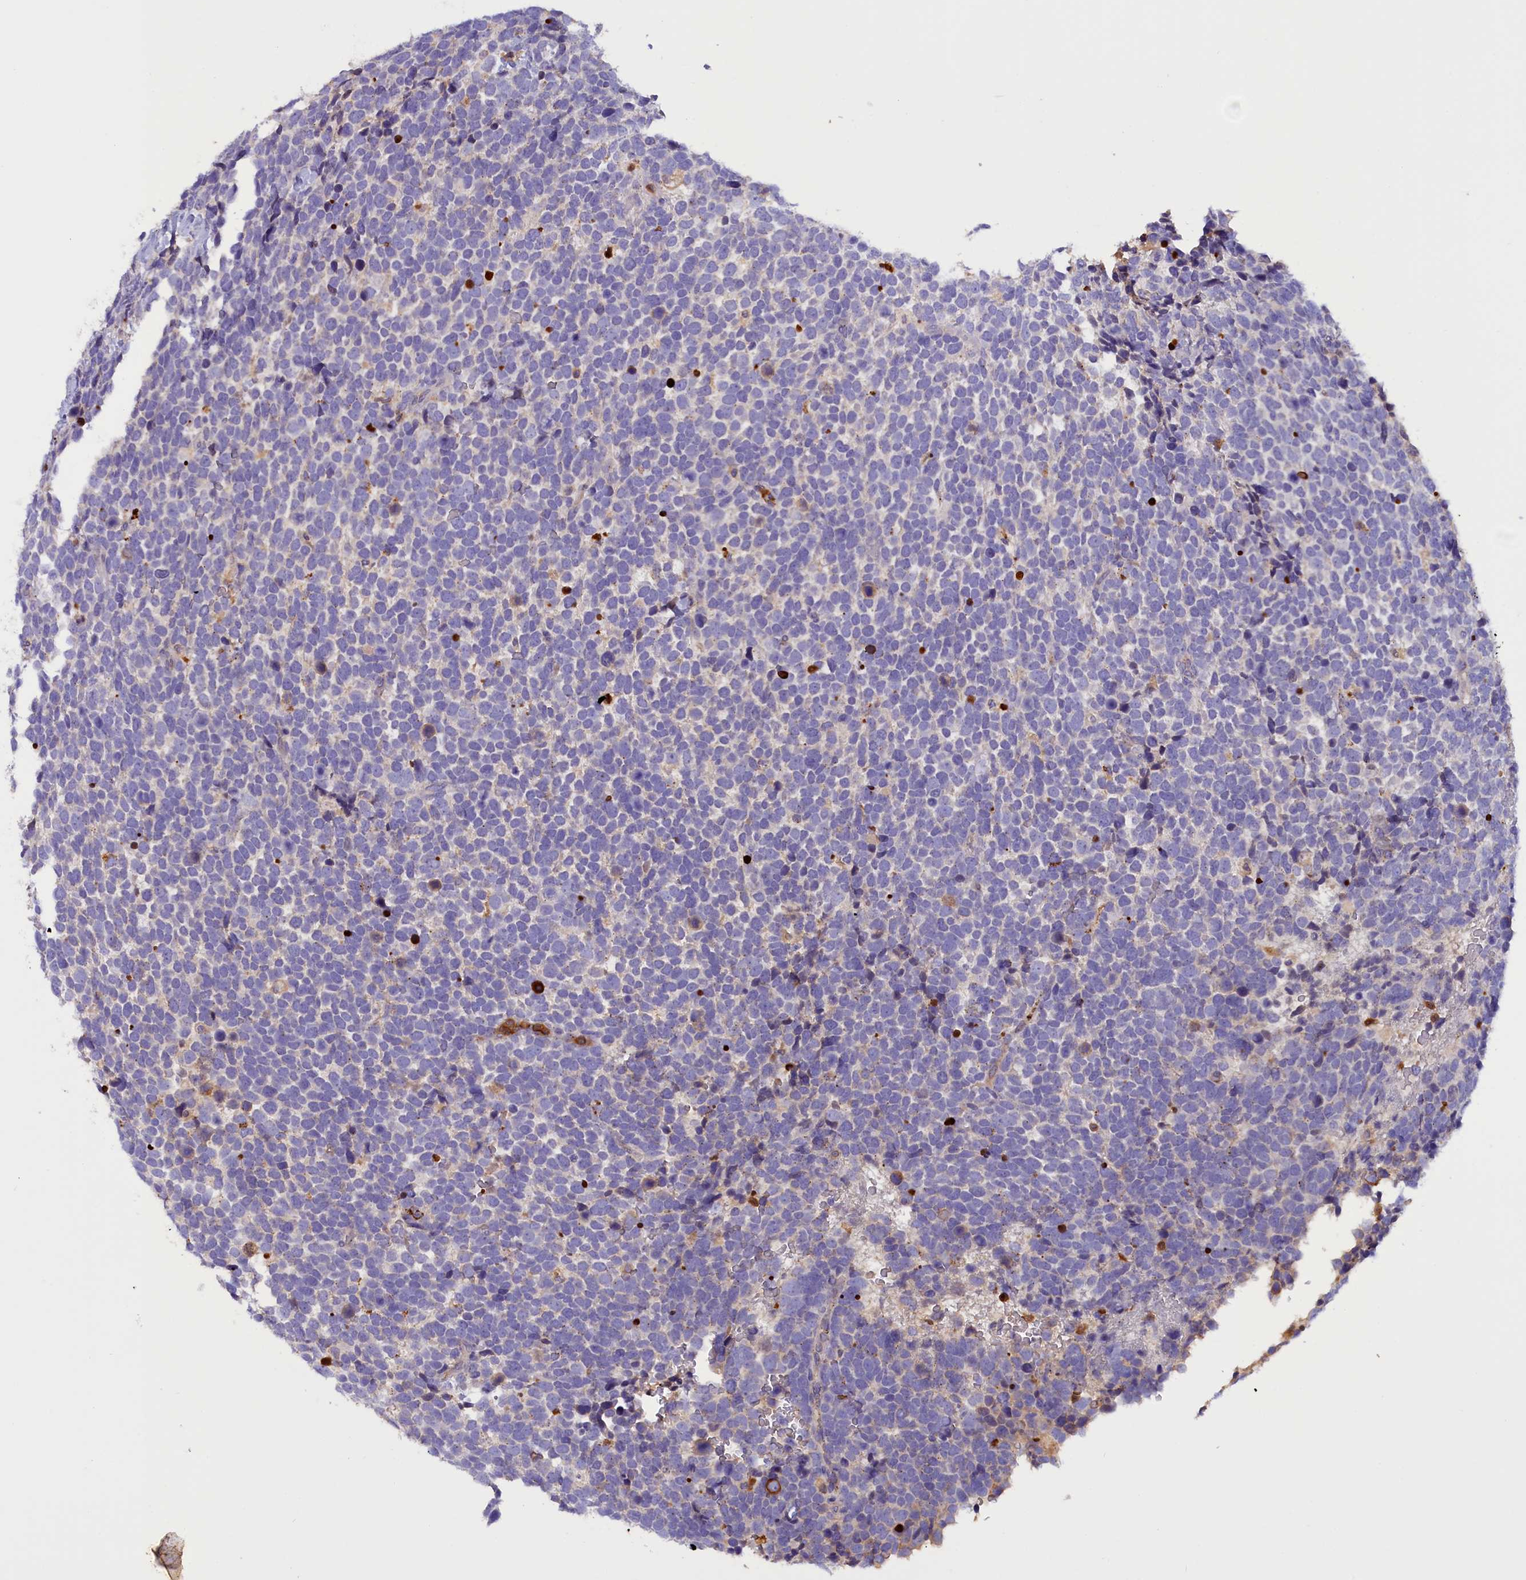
{"staining": {"intensity": "negative", "quantity": "none", "location": "none"}, "tissue": "urothelial cancer", "cell_type": "Tumor cells", "image_type": "cancer", "snomed": [{"axis": "morphology", "description": "Urothelial carcinoma, High grade"}, {"axis": "topography", "description": "Urinary bladder"}], "caption": "High-grade urothelial carcinoma was stained to show a protein in brown. There is no significant positivity in tumor cells.", "gene": "FAM149B1", "patient": {"sex": "female", "age": 82}}